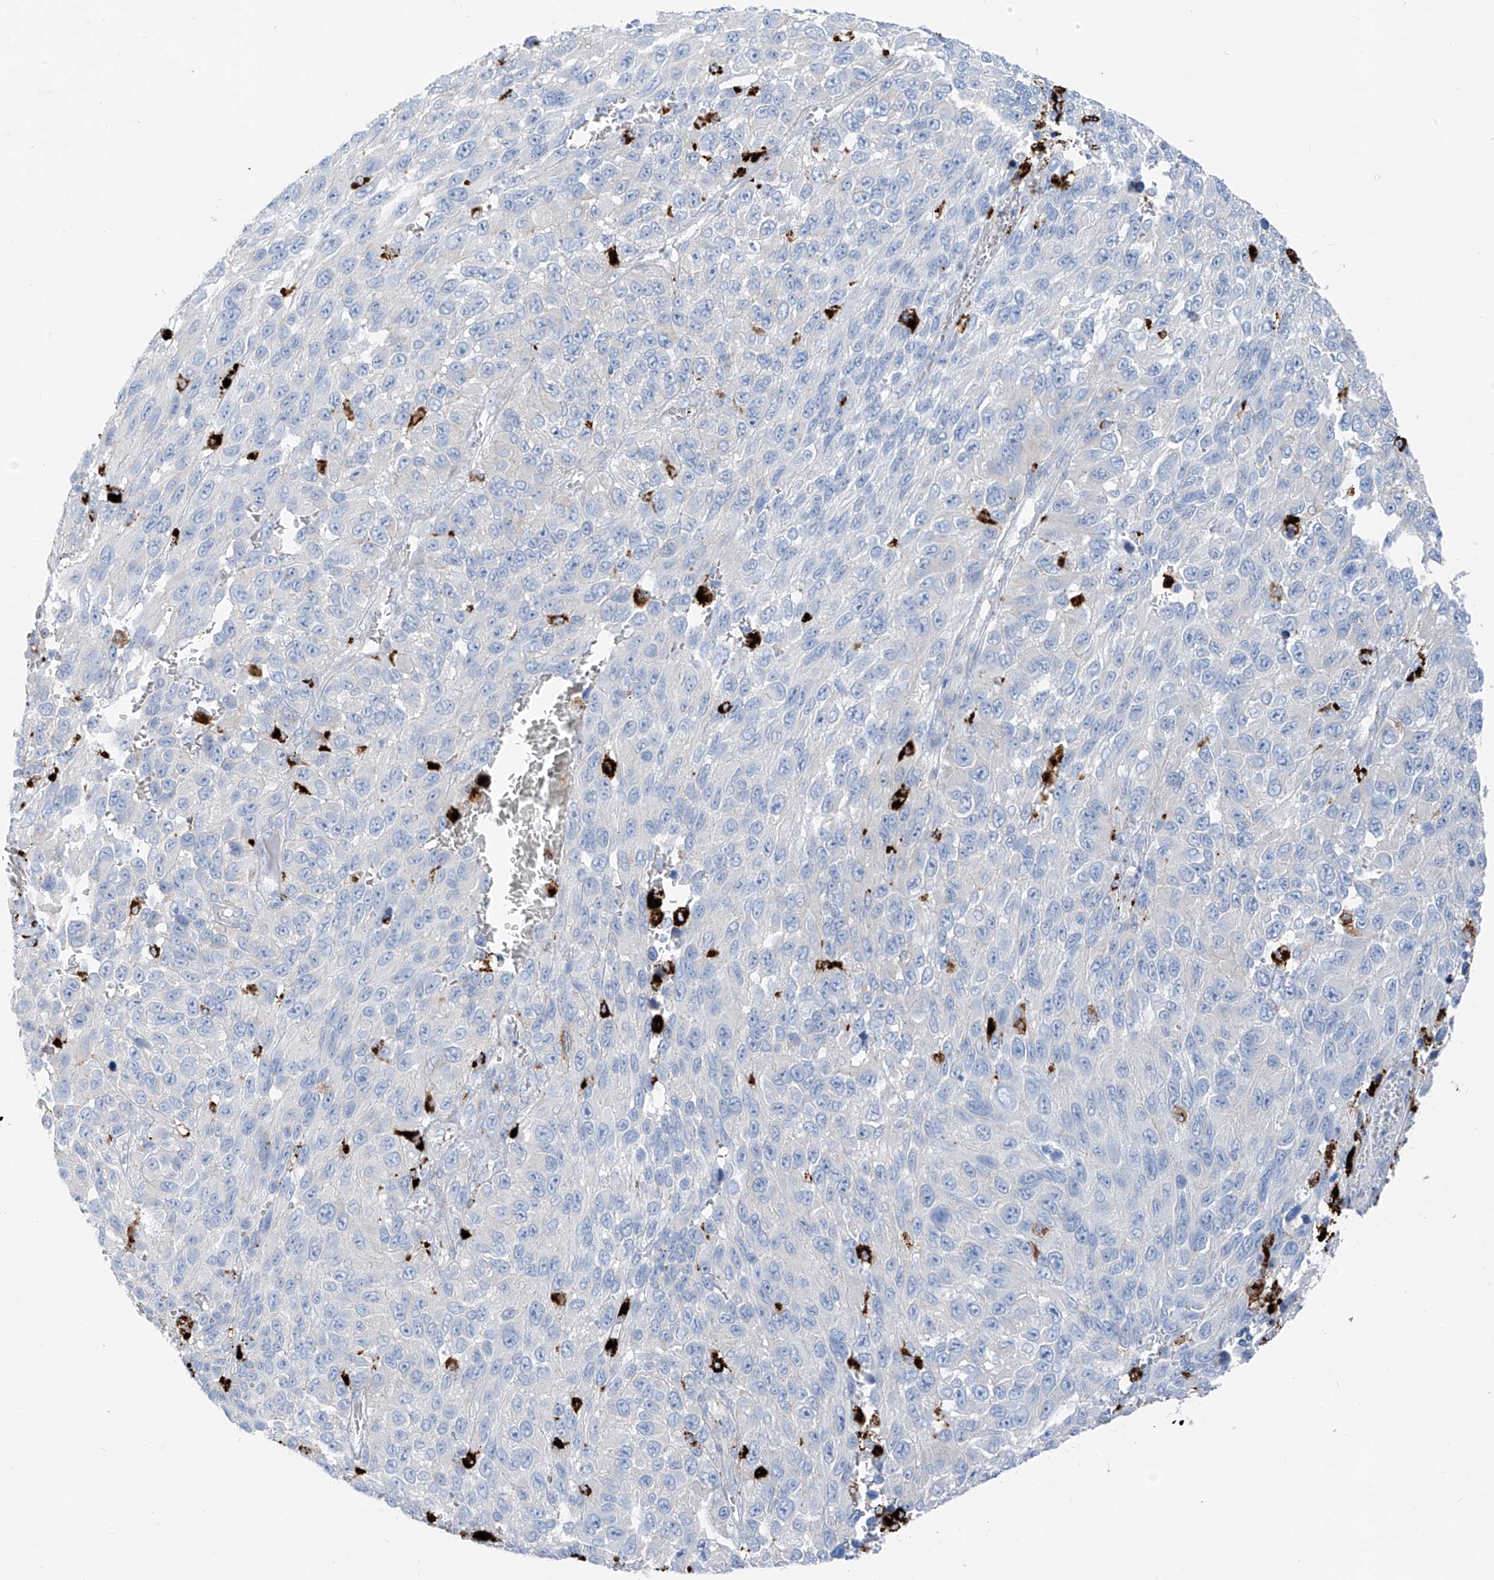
{"staining": {"intensity": "negative", "quantity": "none", "location": "none"}, "tissue": "melanoma", "cell_type": "Tumor cells", "image_type": "cancer", "snomed": [{"axis": "morphology", "description": "Malignant melanoma, NOS"}, {"axis": "topography", "description": "Skin"}], "caption": "The micrograph demonstrates no staining of tumor cells in melanoma. The staining was performed using DAB (3,3'-diaminobenzidine) to visualize the protein expression in brown, while the nuclei were stained in blue with hematoxylin (Magnification: 20x).", "gene": "GPR137C", "patient": {"sex": "female", "age": 96}}